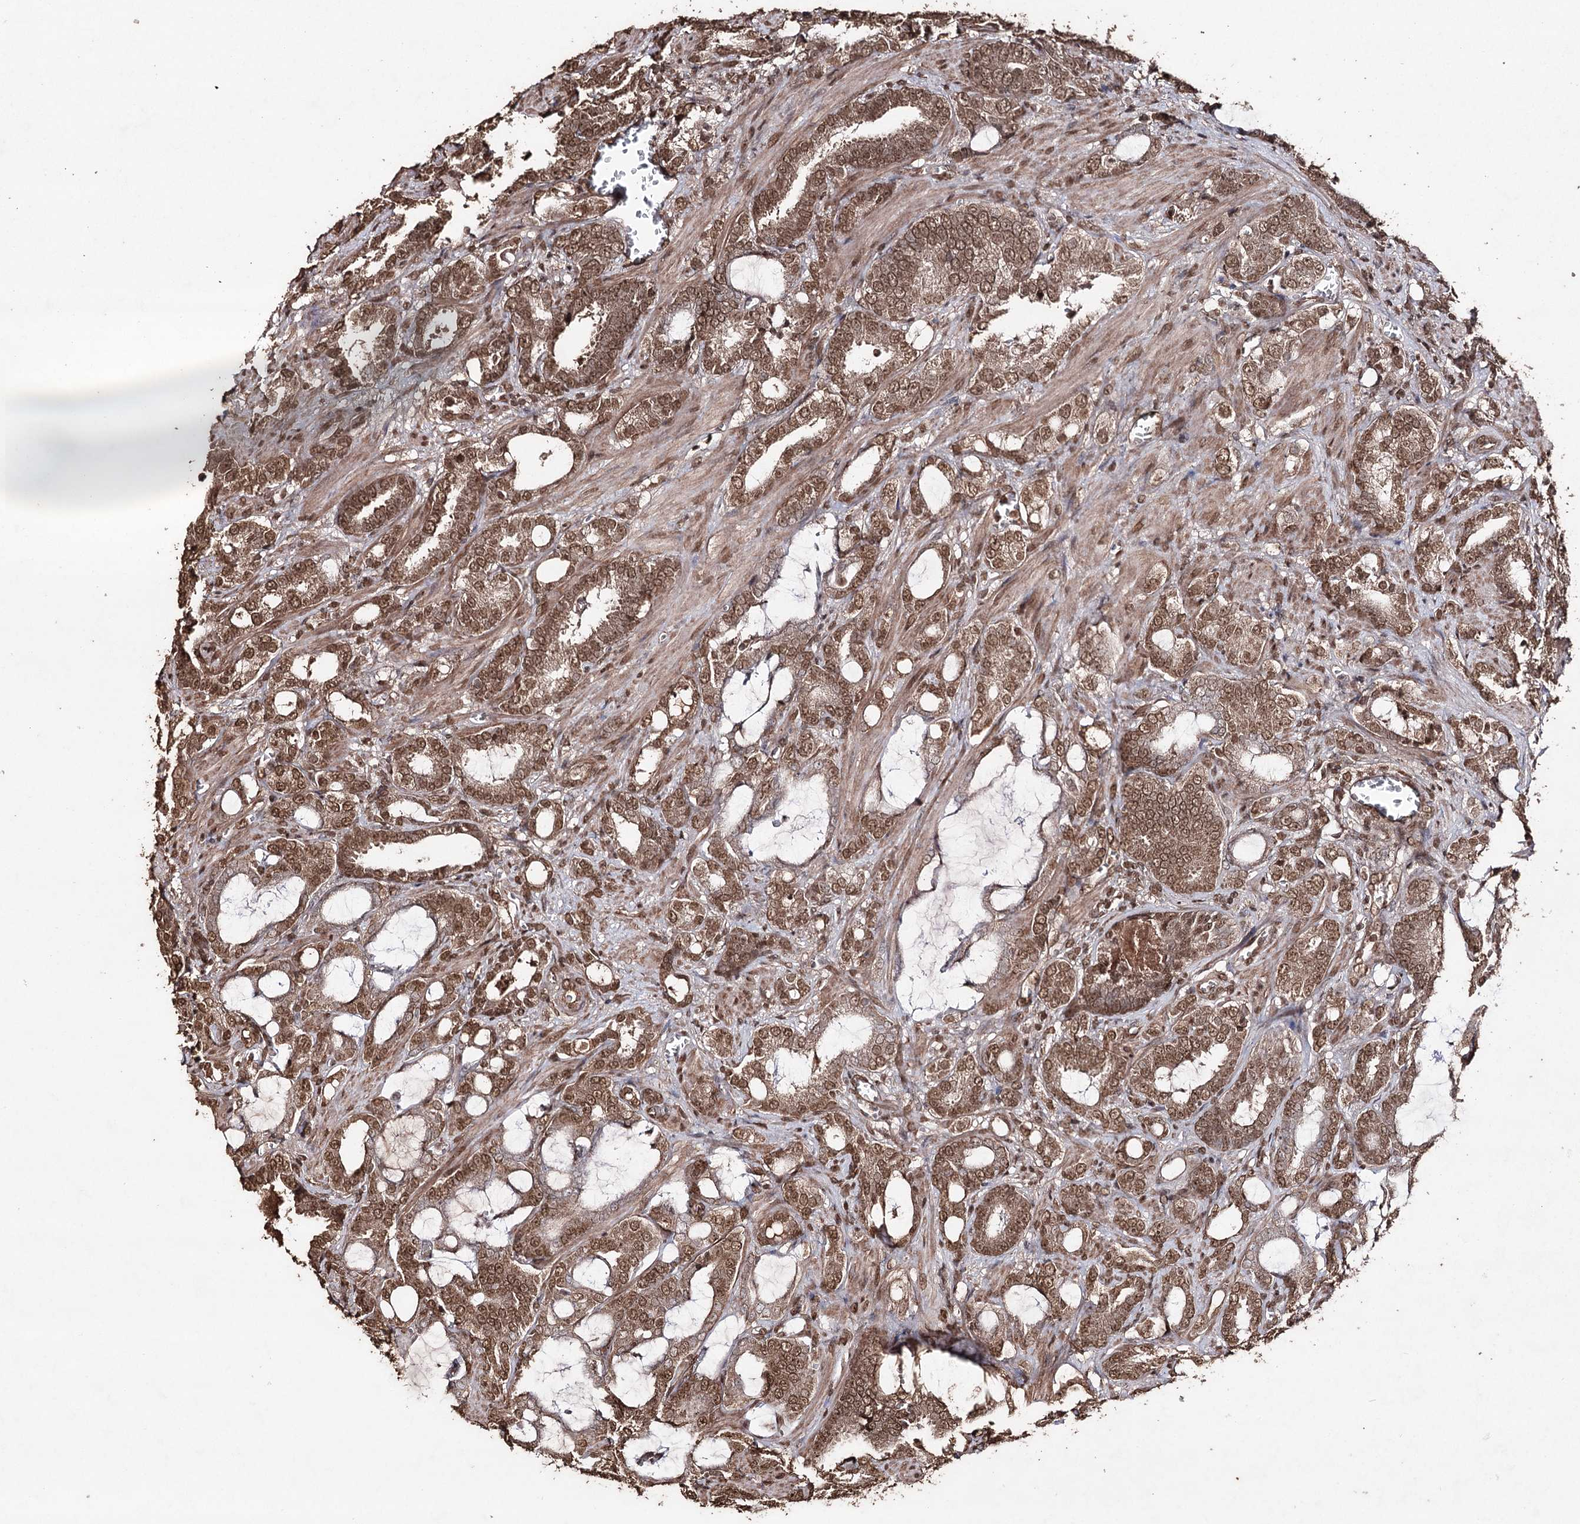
{"staining": {"intensity": "moderate", "quantity": ">75%", "location": "cytoplasmic/membranous,nuclear"}, "tissue": "prostate cancer", "cell_type": "Tumor cells", "image_type": "cancer", "snomed": [{"axis": "morphology", "description": "Adenocarcinoma, High grade"}, {"axis": "topography", "description": "Prostate and seminal vesicle, NOS"}], "caption": "Prostate high-grade adenocarcinoma tissue shows moderate cytoplasmic/membranous and nuclear positivity in about >75% of tumor cells (DAB (3,3'-diaminobenzidine) IHC, brown staining for protein, blue staining for nuclei).", "gene": "ATG14", "patient": {"sex": "male", "age": 67}}